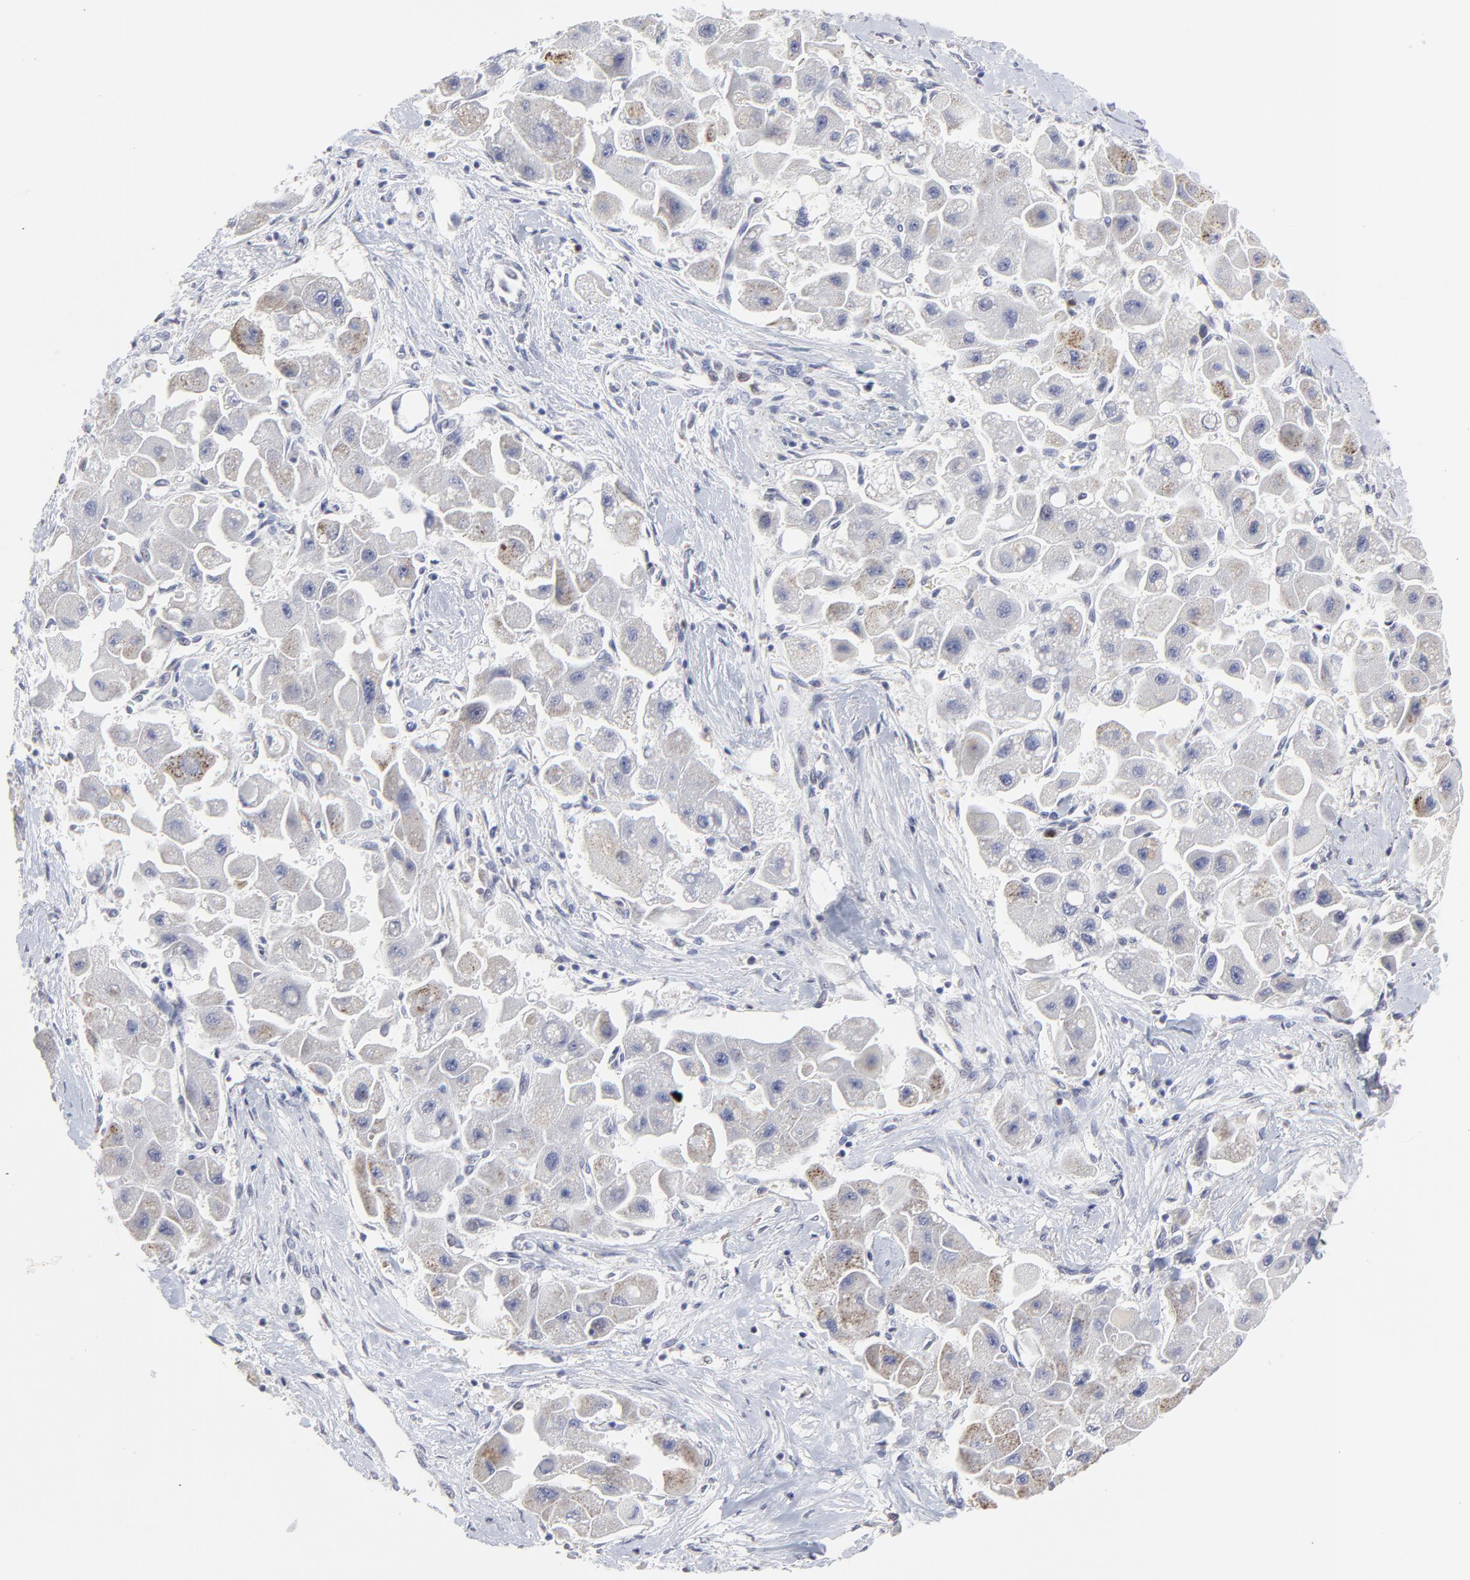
{"staining": {"intensity": "weak", "quantity": "<25%", "location": "cytoplasmic/membranous"}, "tissue": "liver cancer", "cell_type": "Tumor cells", "image_type": "cancer", "snomed": [{"axis": "morphology", "description": "Carcinoma, Hepatocellular, NOS"}, {"axis": "topography", "description": "Liver"}], "caption": "Human liver cancer (hepatocellular carcinoma) stained for a protein using immunohistochemistry reveals no staining in tumor cells.", "gene": "NCAPH", "patient": {"sex": "male", "age": 24}}